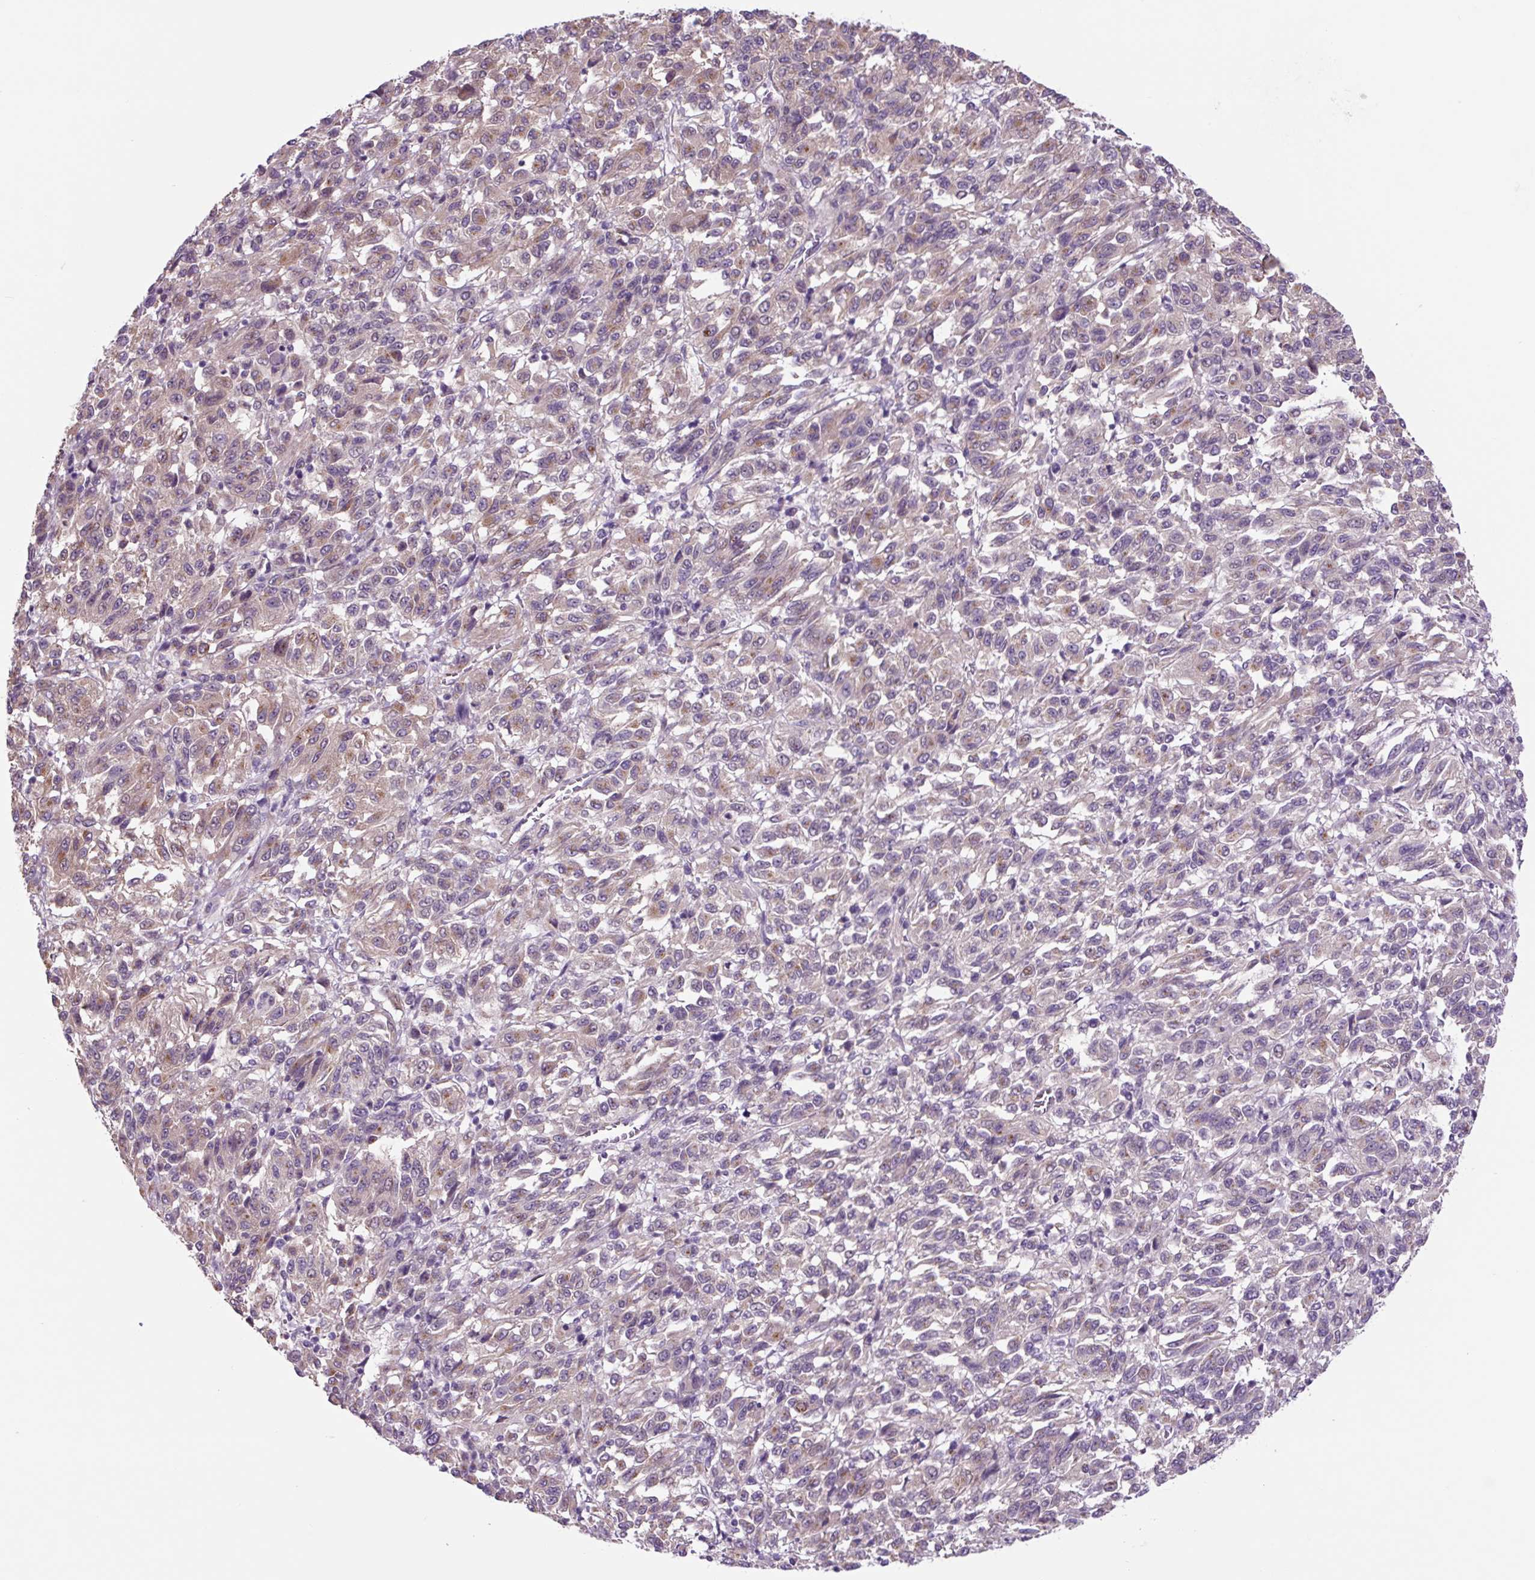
{"staining": {"intensity": "weak", "quantity": "25%-75%", "location": "cytoplasmic/membranous"}, "tissue": "melanoma", "cell_type": "Tumor cells", "image_type": "cancer", "snomed": [{"axis": "morphology", "description": "Malignant melanoma, Metastatic site"}, {"axis": "topography", "description": "Lung"}], "caption": "Immunohistochemistry (IHC) of human melanoma shows low levels of weak cytoplasmic/membranous staining in approximately 25%-75% of tumor cells.", "gene": "GORASP1", "patient": {"sex": "male", "age": 64}}